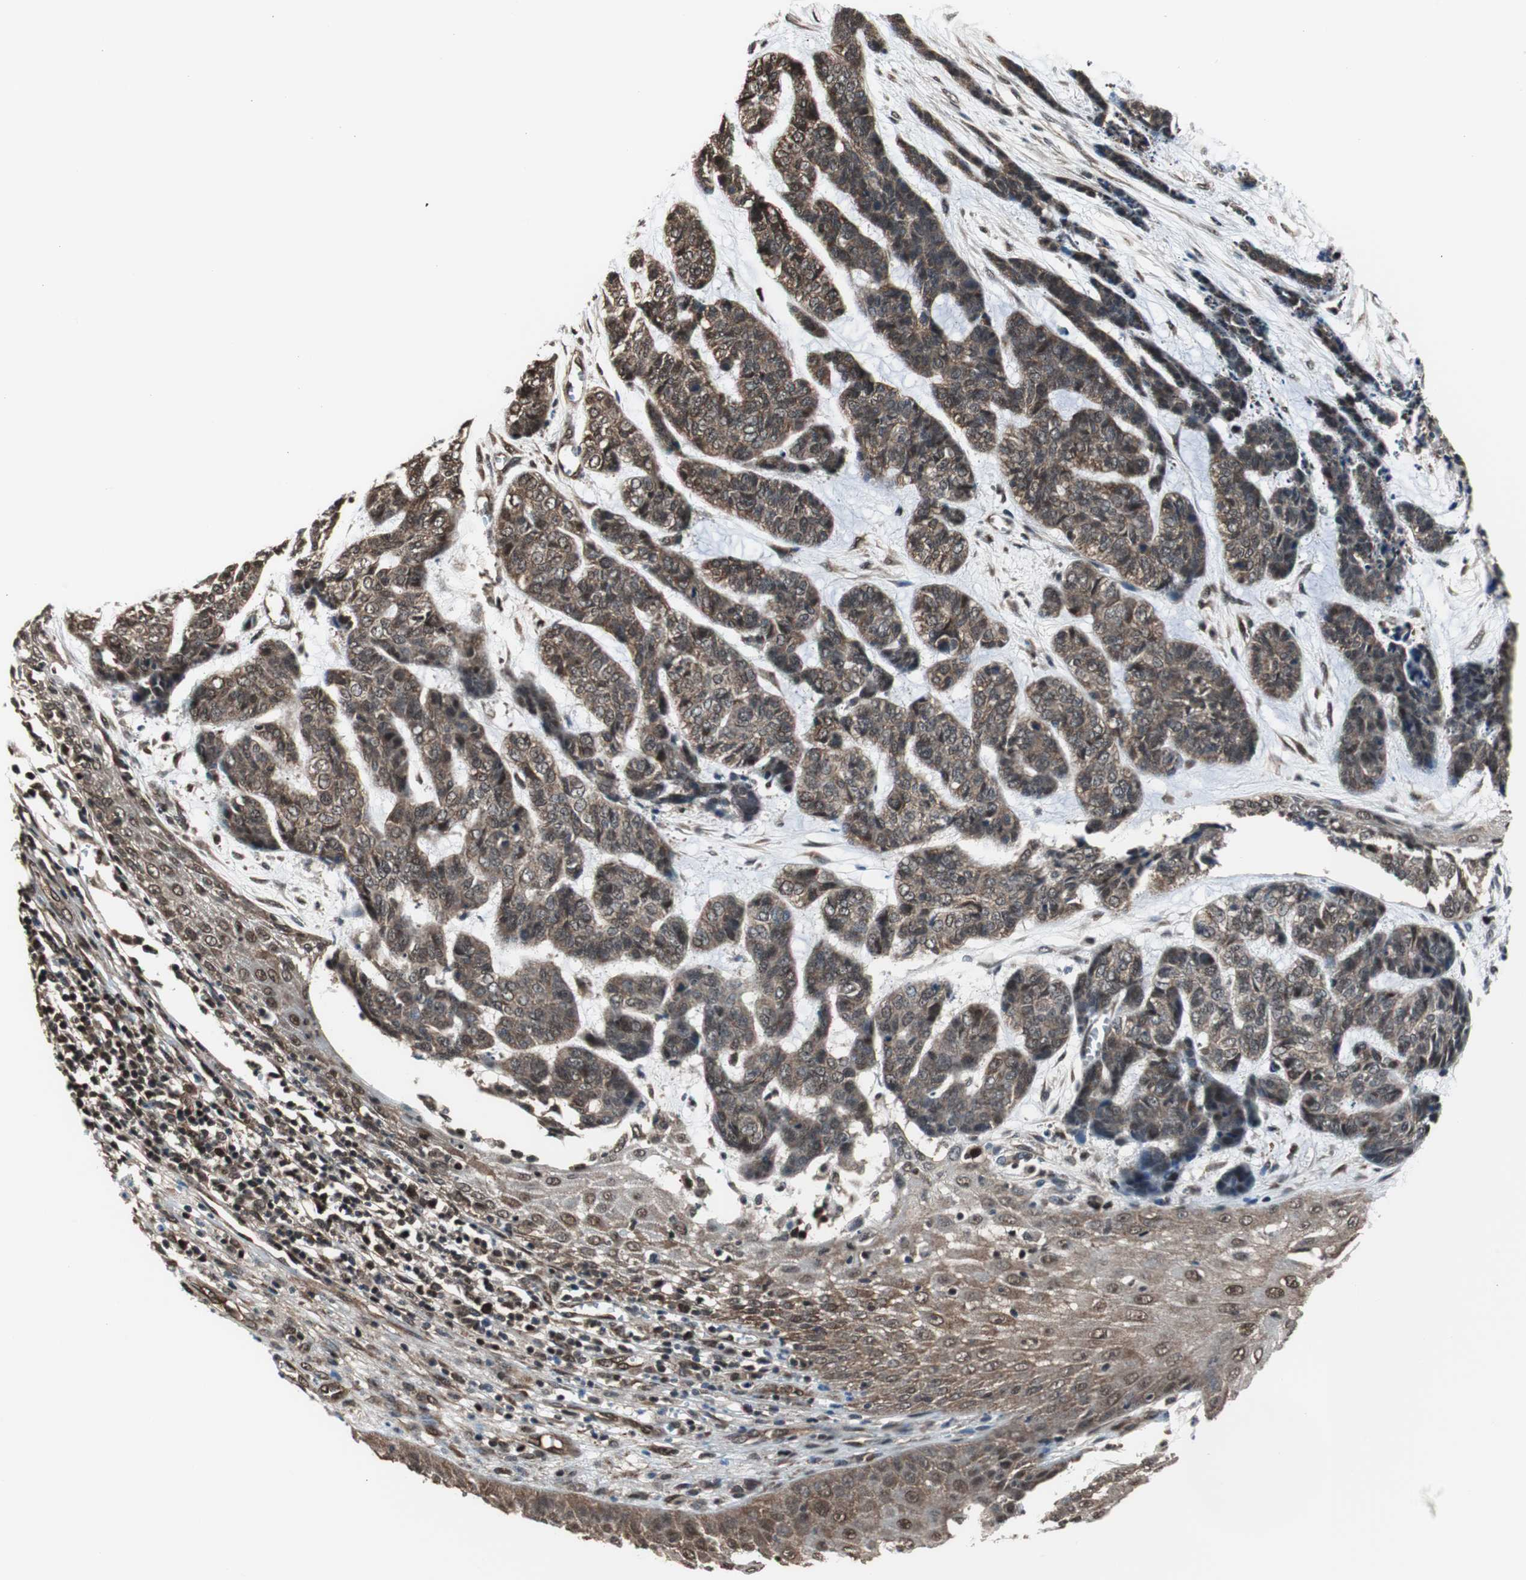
{"staining": {"intensity": "strong", "quantity": ">75%", "location": "cytoplasmic/membranous,nuclear"}, "tissue": "skin cancer", "cell_type": "Tumor cells", "image_type": "cancer", "snomed": [{"axis": "morphology", "description": "Basal cell carcinoma"}, {"axis": "topography", "description": "Skin"}], "caption": "DAB immunohistochemical staining of skin cancer displays strong cytoplasmic/membranous and nuclear protein positivity in about >75% of tumor cells.", "gene": "VCP", "patient": {"sex": "female", "age": 64}}